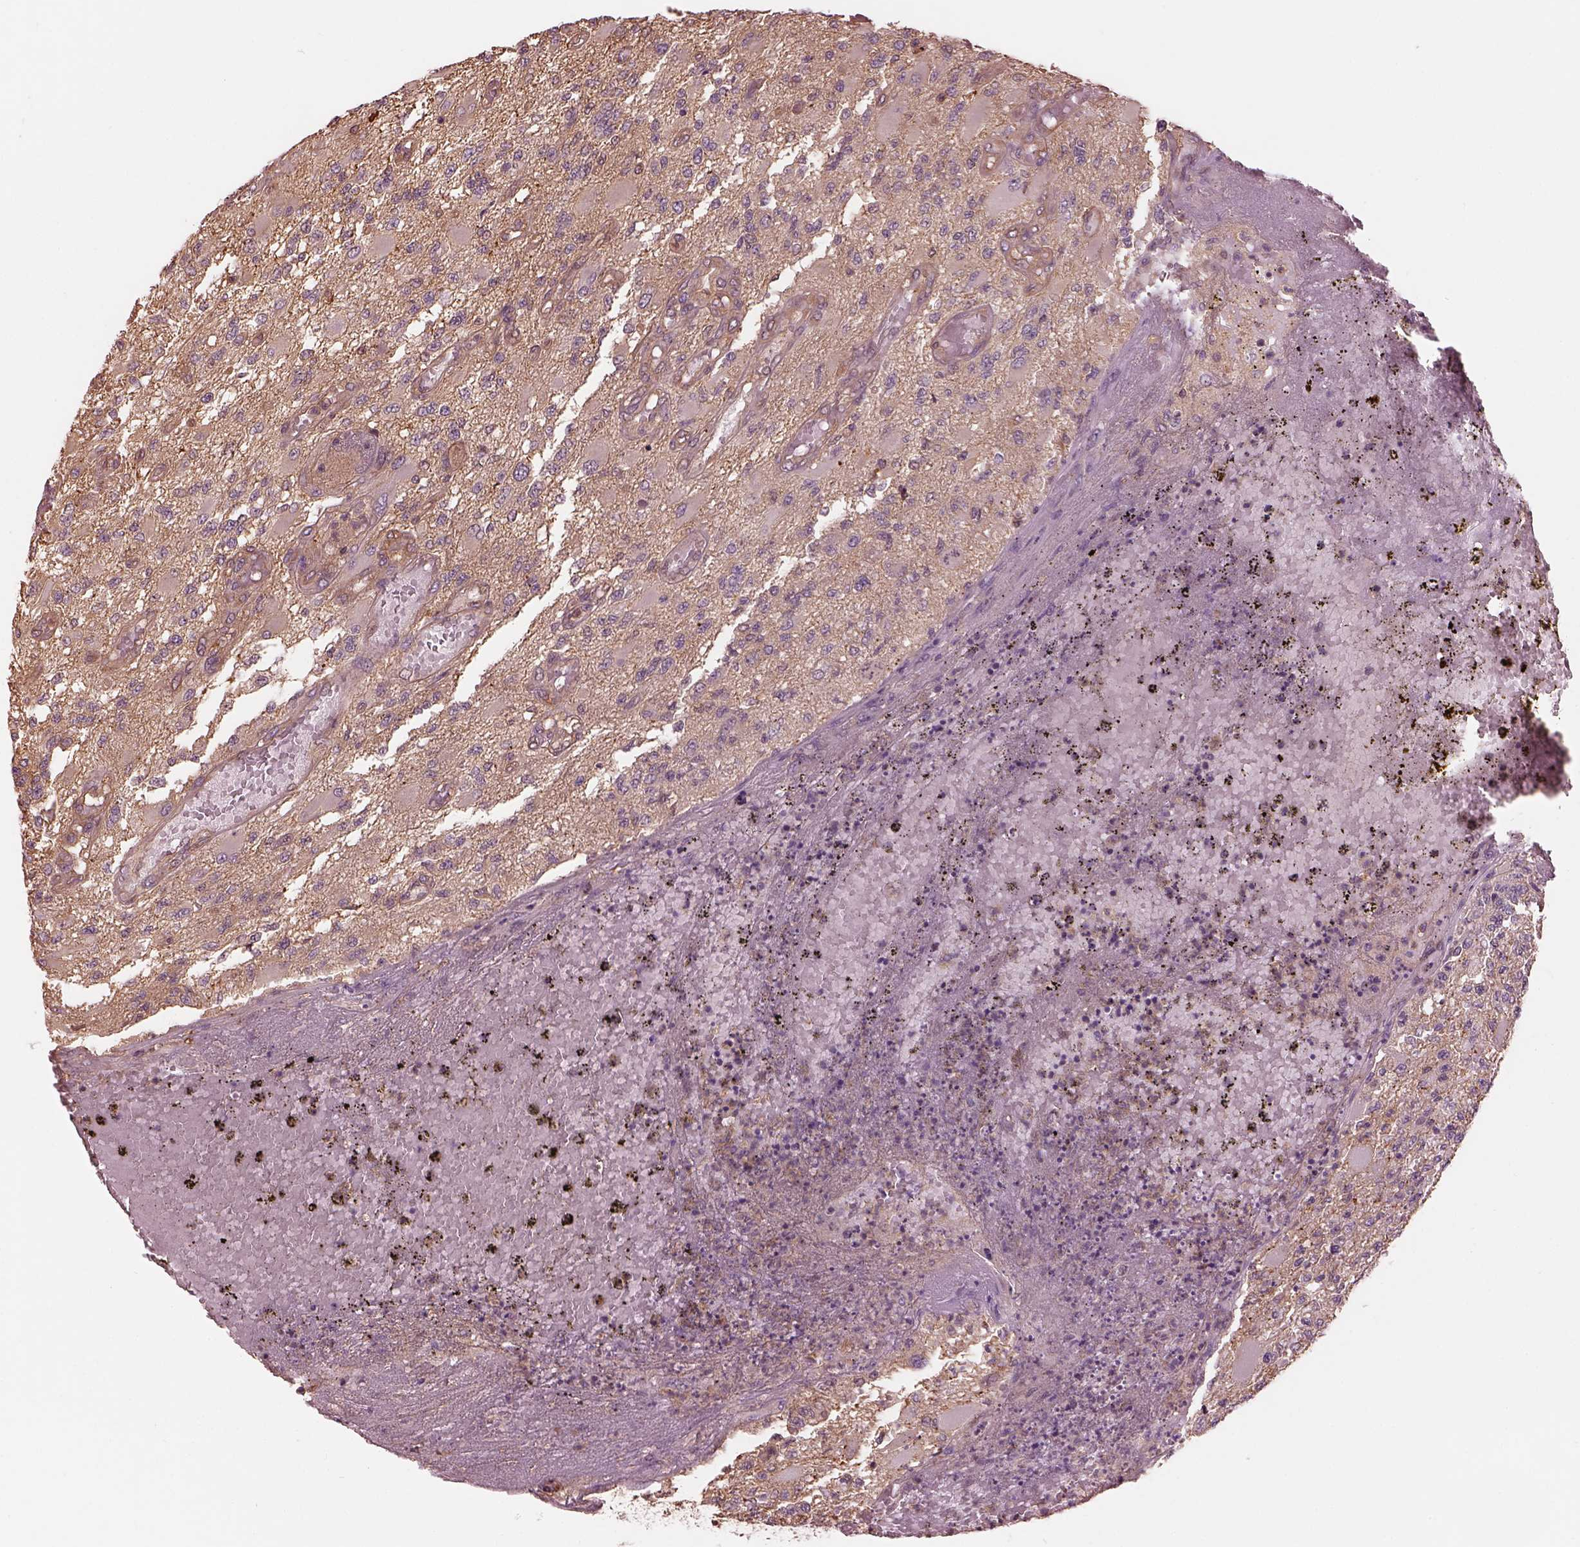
{"staining": {"intensity": "negative", "quantity": "none", "location": "none"}, "tissue": "glioma", "cell_type": "Tumor cells", "image_type": "cancer", "snomed": [{"axis": "morphology", "description": "Glioma, malignant, High grade"}, {"axis": "topography", "description": "Brain"}], "caption": "Histopathology image shows no protein staining in tumor cells of malignant high-grade glioma tissue.", "gene": "STK33", "patient": {"sex": "female", "age": 63}}